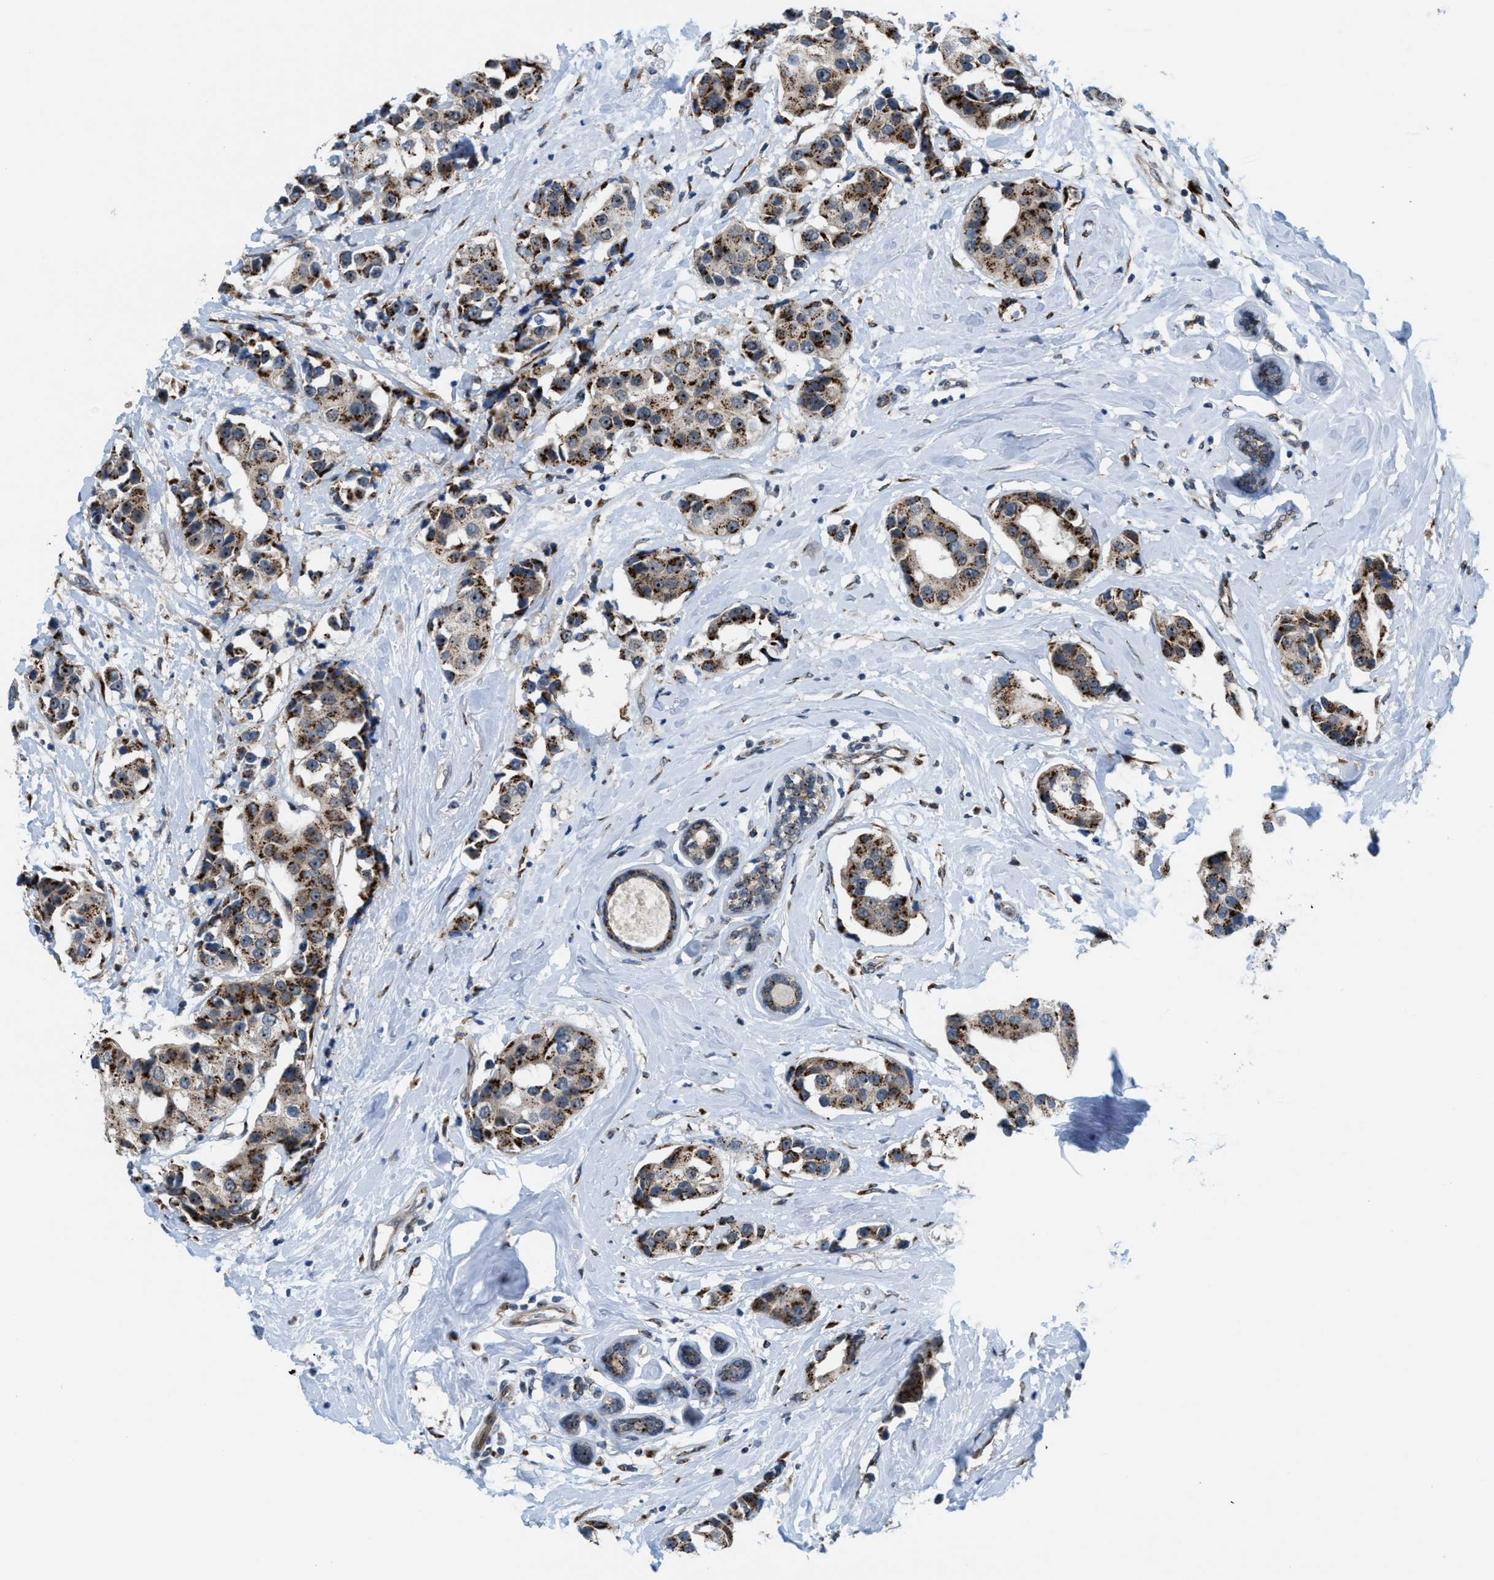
{"staining": {"intensity": "moderate", "quantity": ">75%", "location": "cytoplasmic/membranous"}, "tissue": "breast cancer", "cell_type": "Tumor cells", "image_type": "cancer", "snomed": [{"axis": "morphology", "description": "Normal tissue, NOS"}, {"axis": "morphology", "description": "Duct carcinoma"}, {"axis": "topography", "description": "Breast"}], "caption": "This is a photomicrograph of IHC staining of breast intraductal carcinoma, which shows moderate staining in the cytoplasmic/membranous of tumor cells.", "gene": "SLC38A10", "patient": {"sex": "female", "age": 39}}